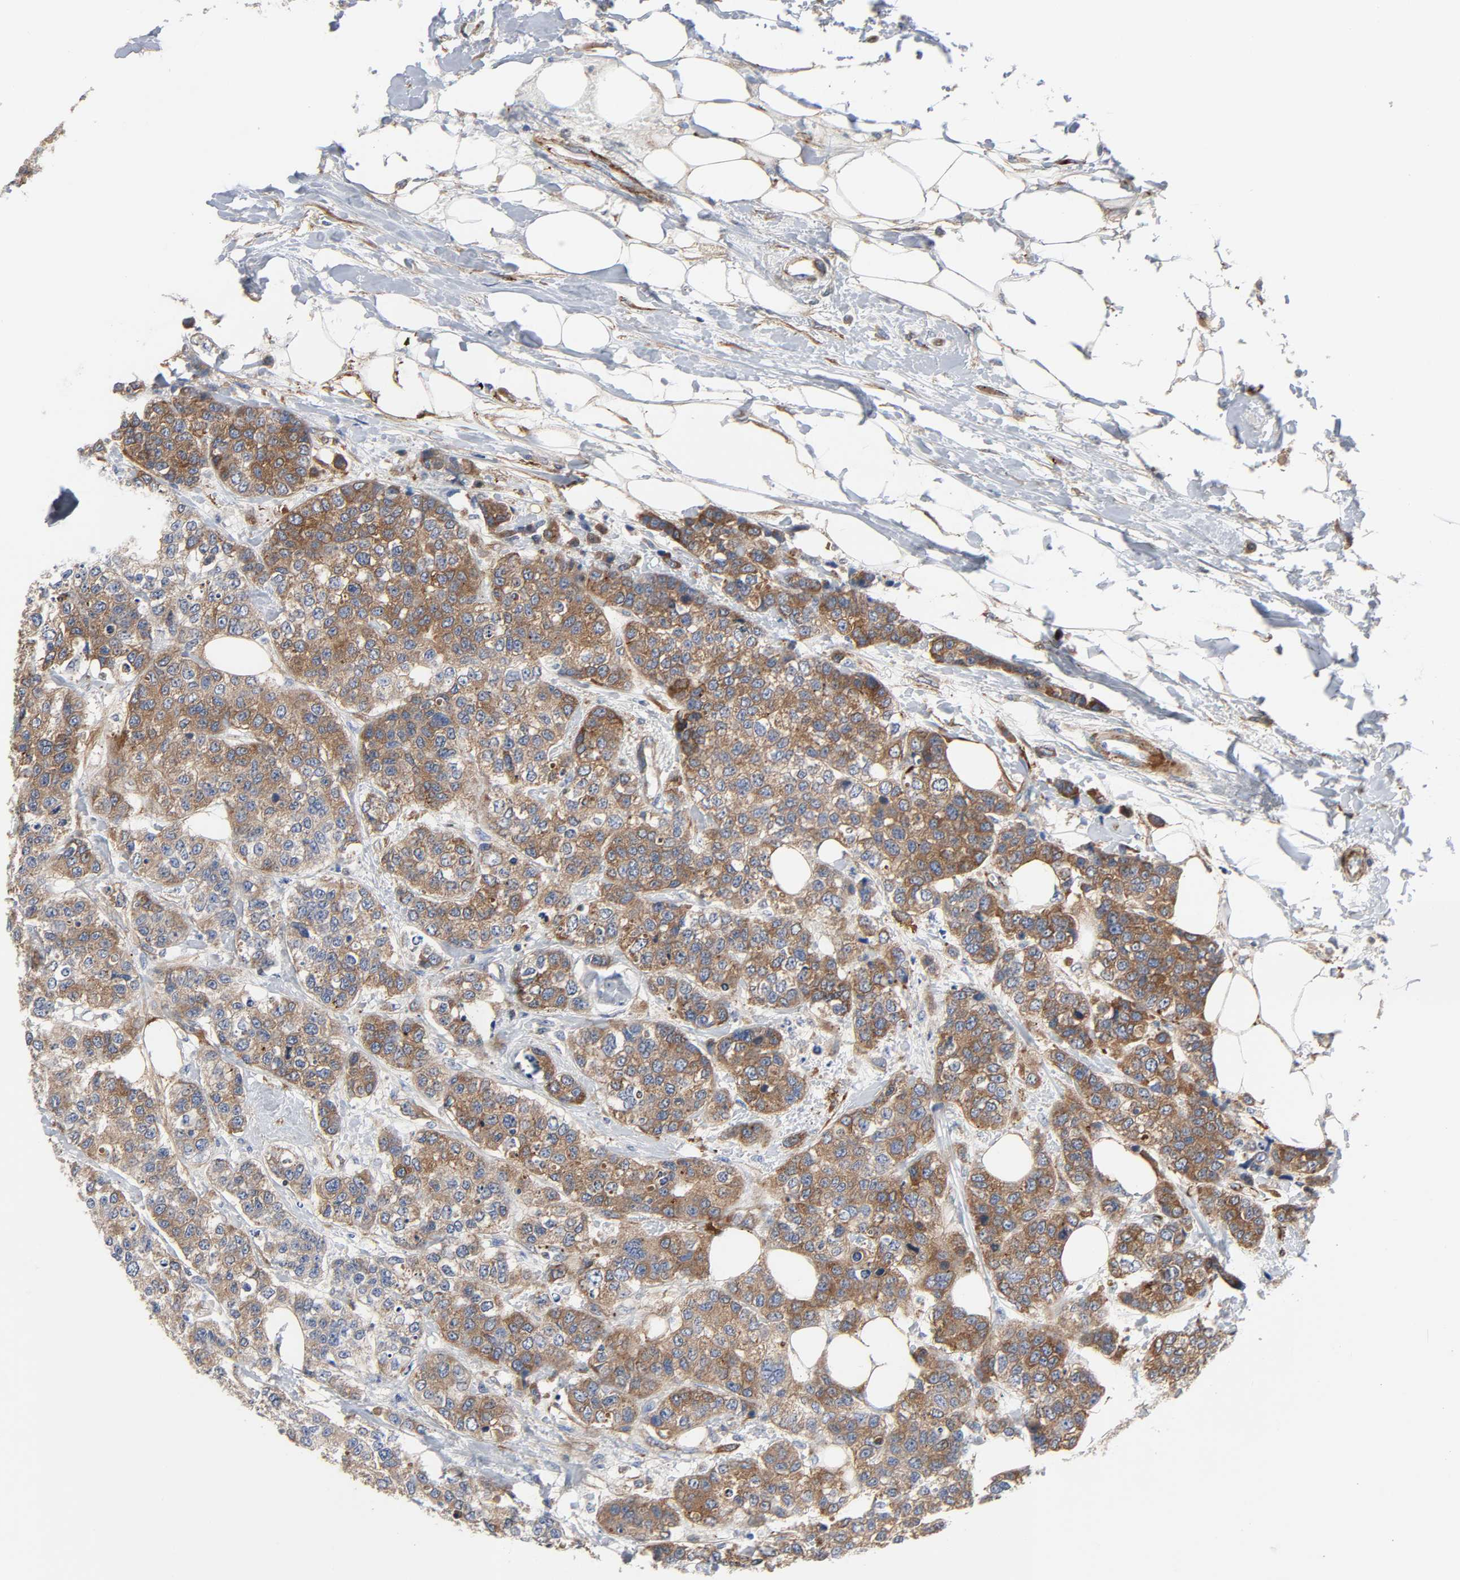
{"staining": {"intensity": "moderate", "quantity": ">75%", "location": "cytoplasmic/membranous"}, "tissue": "breast cancer", "cell_type": "Tumor cells", "image_type": "cancer", "snomed": [{"axis": "morphology", "description": "Duct carcinoma"}, {"axis": "topography", "description": "Breast"}], "caption": "Immunohistochemistry of breast intraductal carcinoma exhibits medium levels of moderate cytoplasmic/membranous expression in approximately >75% of tumor cells. (DAB = brown stain, brightfield microscopy at high magnification).", "gene": "ARHGAP1", "patient": {"sex": "female", "age": 51}}